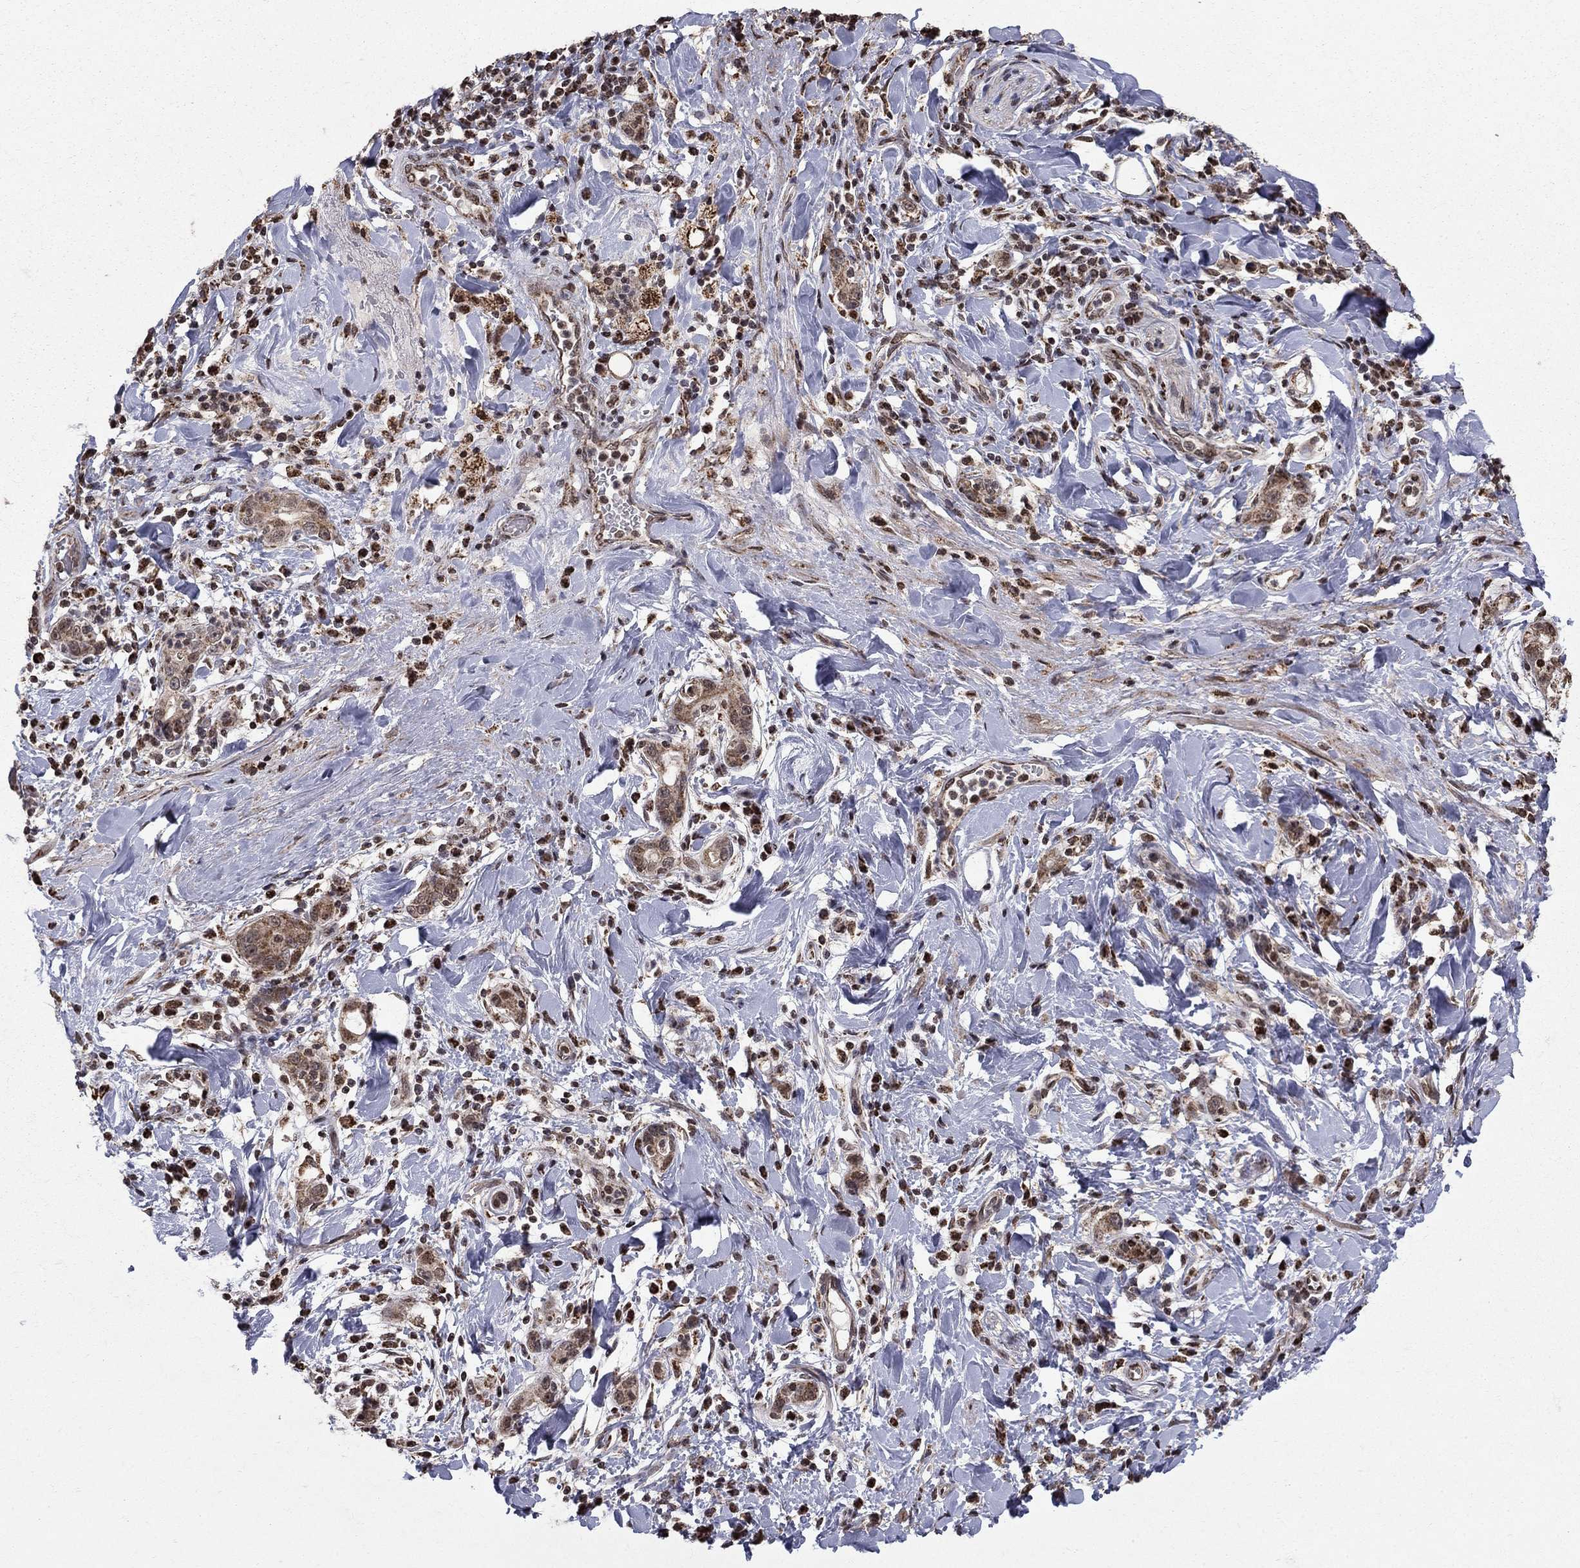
{"staining": {"intensity": "weak", "quantity": "25%-75%", "location": "cytoplasmic/membranous"}, "tissue": "stomach cancer", "cell_type": "Tumor cells", "image_type": "cancer", "snomed": [{"axis": "morphology", "description": "Adenocarcinoma, NOS"}, {"axis": "topography", "description": "Stomach"}], "caption": "There is low levels of weak cytoplasmic/membranous expression in tumor cells of adenocarcinoma (stomach), as demonstrated by immunohistochemical staining (brown color).", "gene": "ACOT13", "patient": {"sex": "male", "age": 79}}